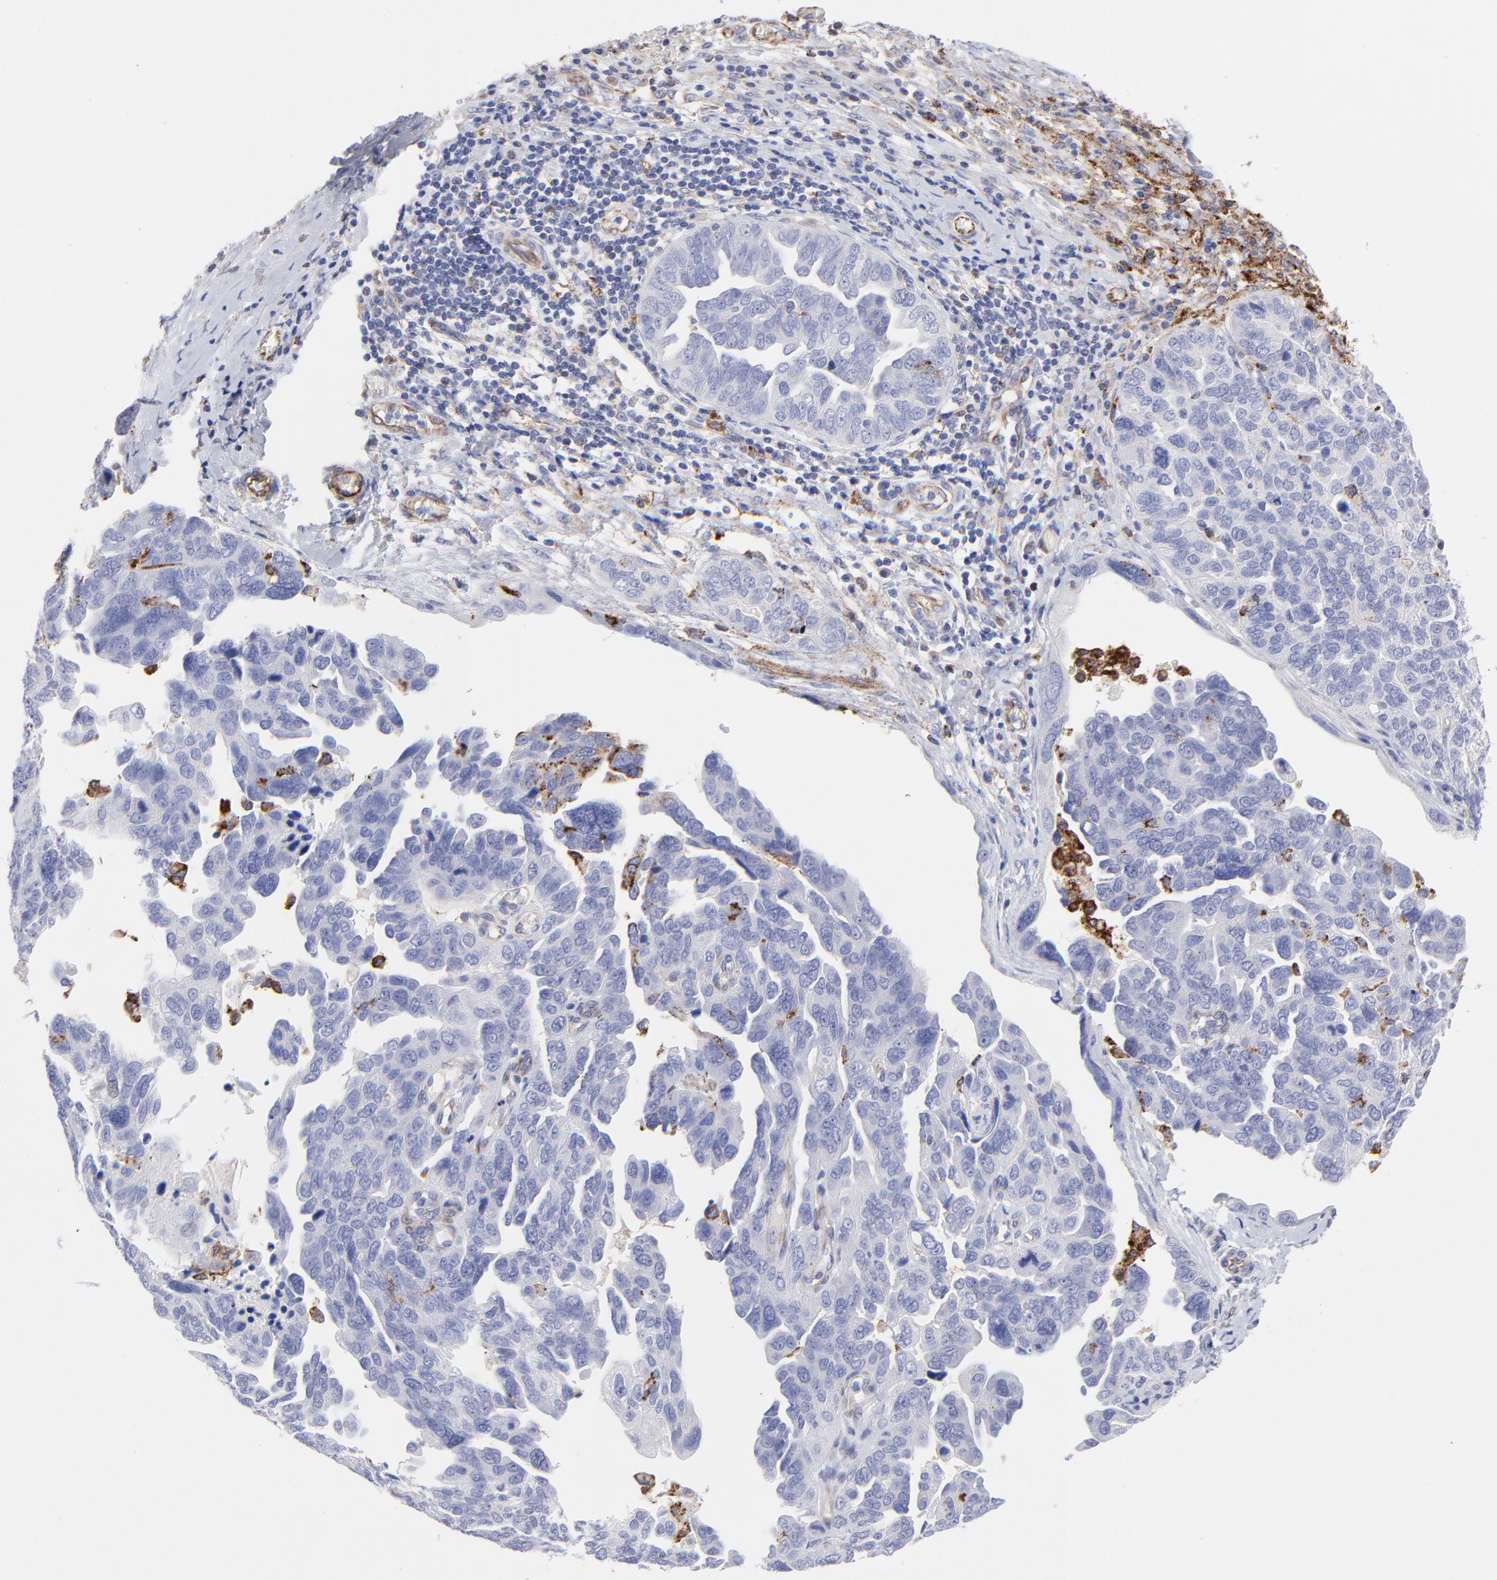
{"staining": {"intensity": "weak", "quantity": "<25%", "location": "cytoplasmic/membranous"}, "tissue": "ovarian cancer", "cell_type": "Tumor cells", "image_type": "cancer", "snomed": [{"axis": "morphology", "description": "Cystadenocarcinoma, serous, NOS"}, {"axis": "topography", "description": "Ovary"}], "caption": "Micrograph shows no significant protein positivity in tumor cells of ovarian cancer. Brightfield microscopy of IHC stained with DAB (brown) and hematoxylin (blue), captured at high magnification.", "gene": "COX8C", "patient": {"sex": "female", "age": 64}}